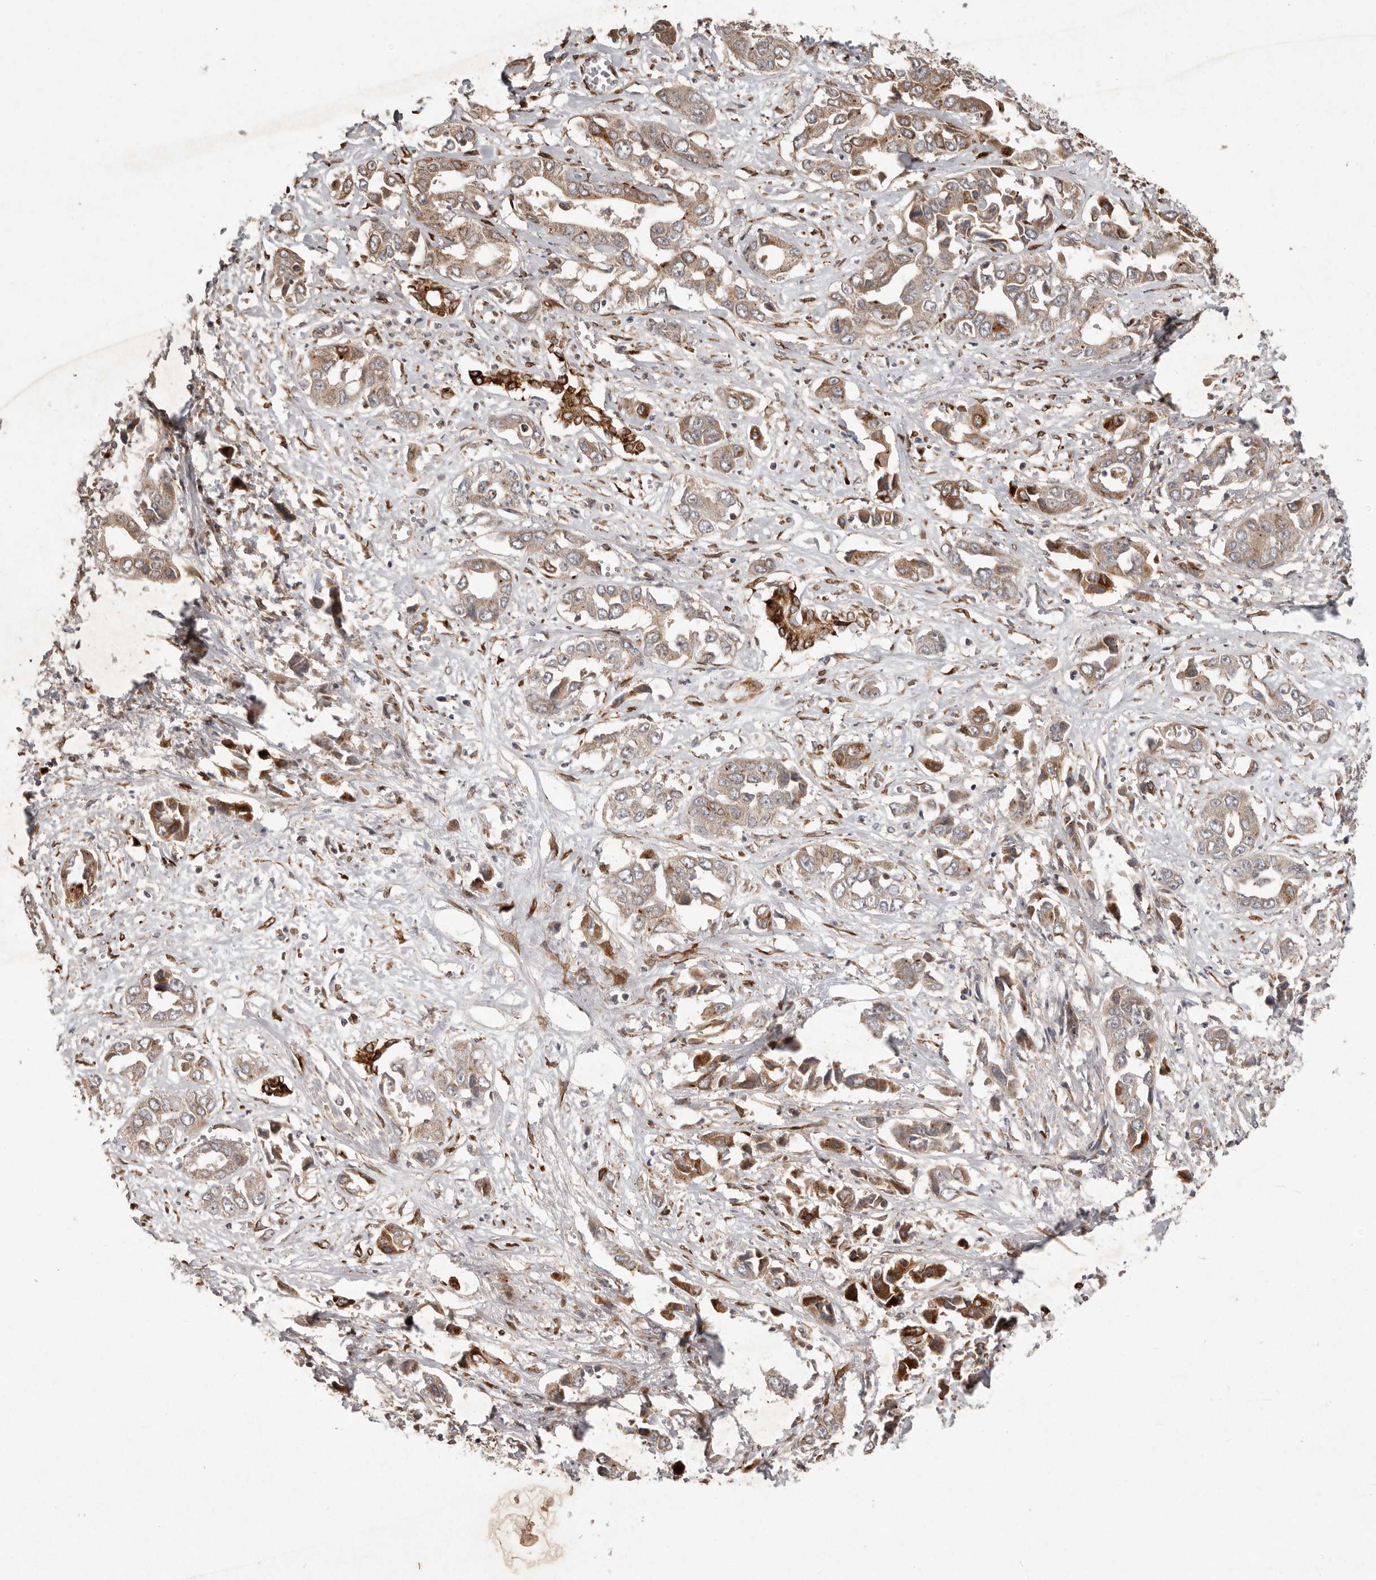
{"staining": {"intensity": "moderate", "quantity": ">75%", "location": "cytoplasmic/membranous"}, "tissue": "liver cancer", "cell_type": "Tumor cells", "image_type": "cancer", "snomed": [{"axis": "morphology", "description": "Cholangiocarcinoma"}, {"axis": "topography", "description": "Liver"}], "caption": "About >75% of tumor cells in human liver cholangiocarcinoma show moderate cytoplasmic/membranous protein staining as visualized by brown immunohistochemical staining.", "gene": "PLOD2", "patient": {"sex": "female", "age": 52}}